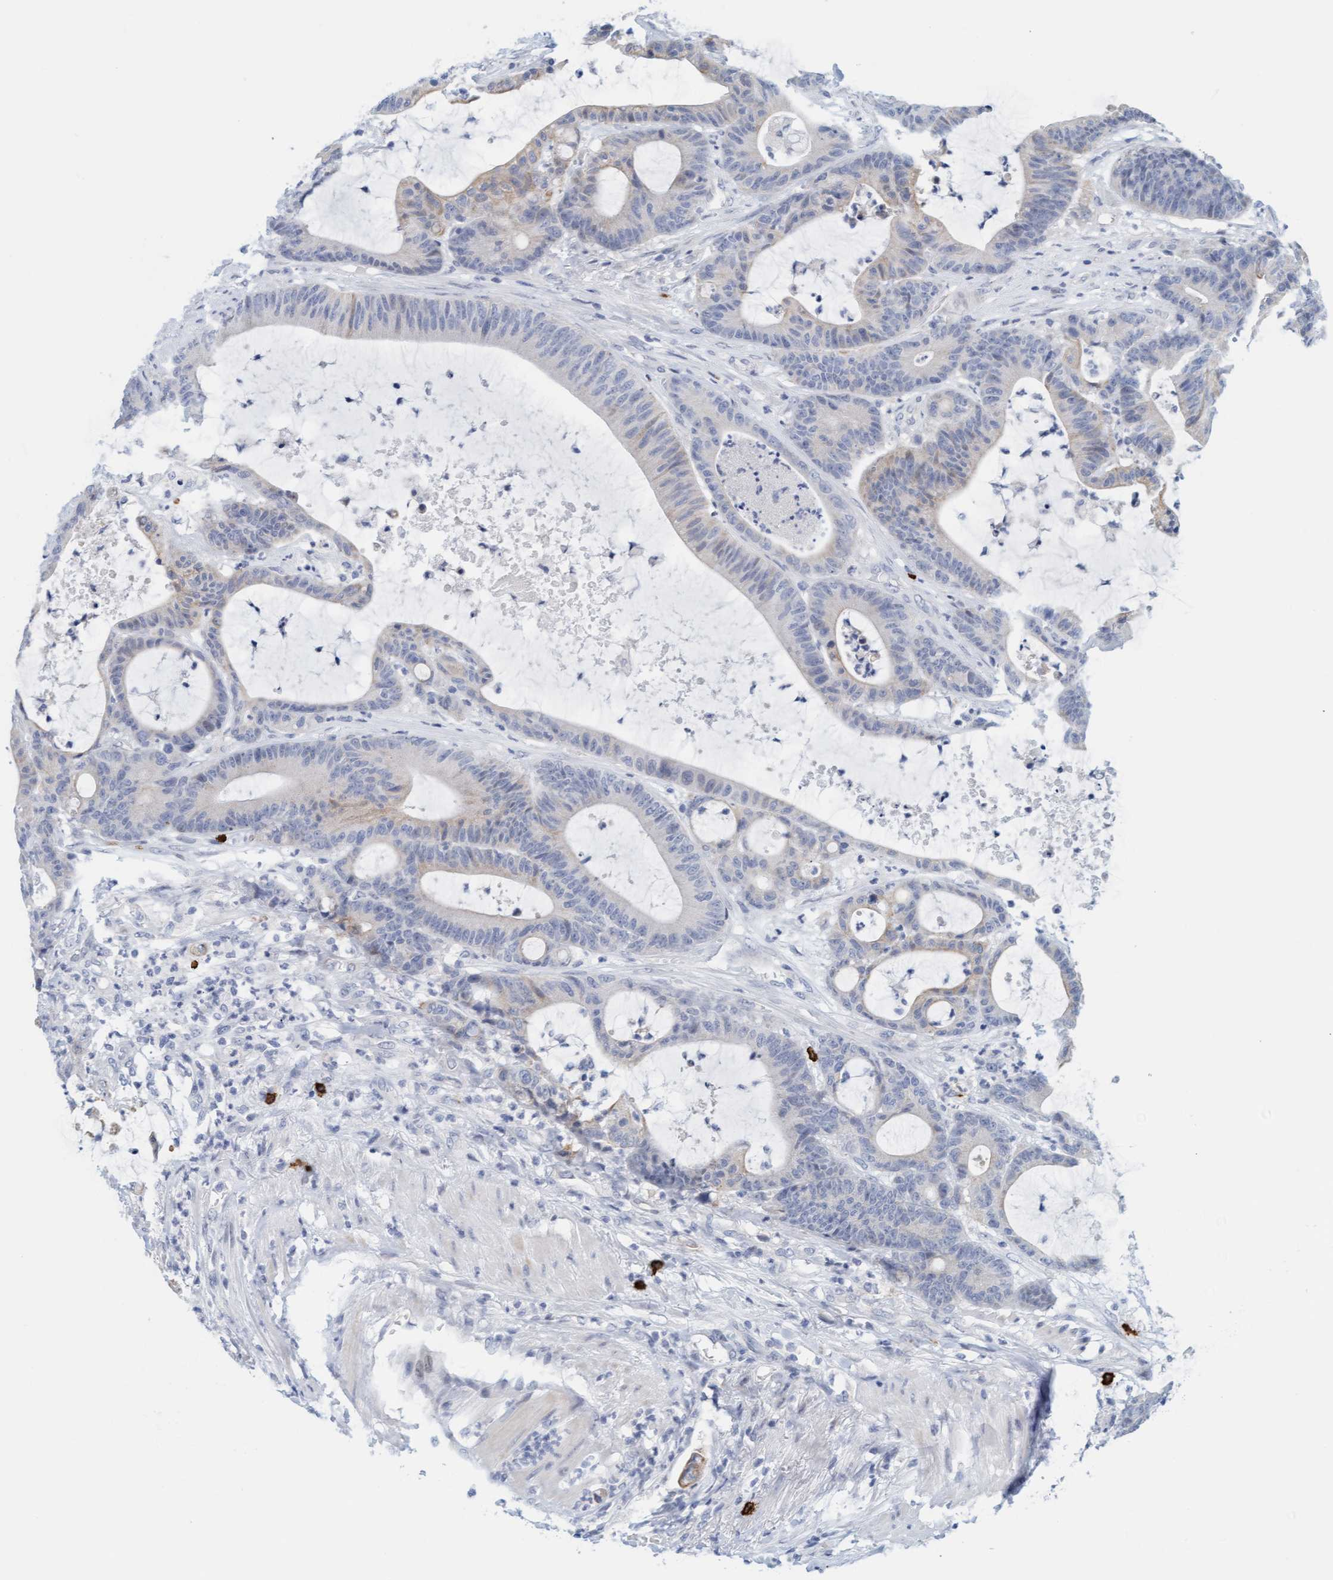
{"staining": {"intensity": "weak", "quantity": "<25%", "location": "cytoplasmic/membranous"}, "tissue": "colorectal cancer", "cell_type": "Tumor cells", "image_type": "cancer", "snomed": [{"axis": "morphology", "description": "Adenocarcinoma, NOS"}, {"axis": "topography", "description": "Colon"}], "caption": "Immunohistochemistry image of neoplastic tissue: human colorectal adenocarcinoma stained with DAB exhibits no significant protein expression in tumor cells.", "gene": "CPA3", "patient": {"sex": "female", "age": 84}}